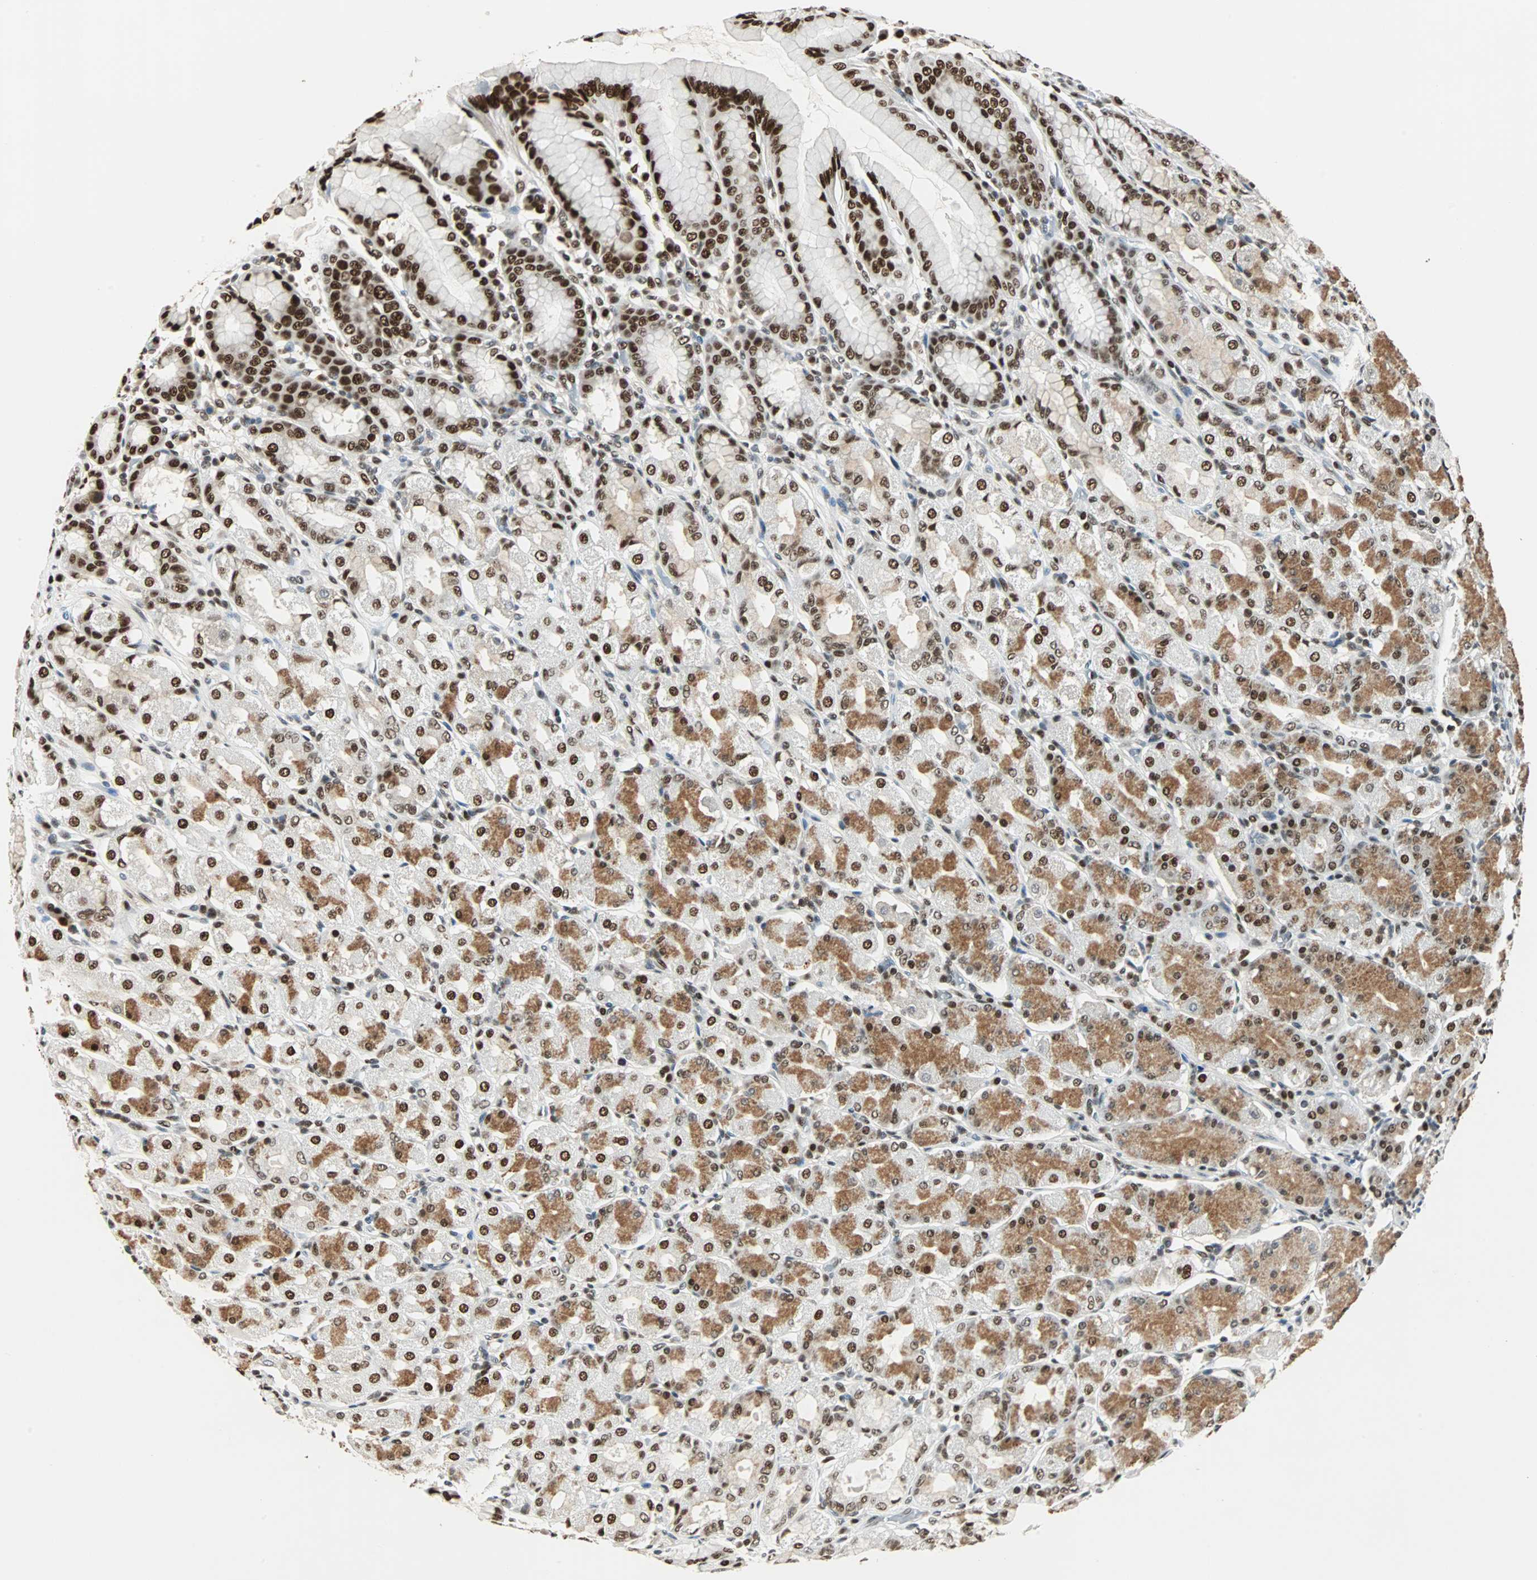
{"staining": {"intensity": "strong", "quantity": ">75%", "location": "cytoplasmic/membranous,nuclear"}, "tissue": "stomach", "cell_type": "Glandular cells", "image_type": "normal", "snomed": [{"axis": "morphology", "description": "Normal tissue, NOS"}, {"axis": "topography", "description": "Stomach, upper"}], "caption": "Protein expression analysis of benign stomach shows strong cytoplasmic/membranous,nuclear positivity in about >75% of glandular cells. The protein is shown in brown color, while the nuclei are stained blue.", "gene": "XRCC4", "patient": {"sex": "male", "age": 68}}